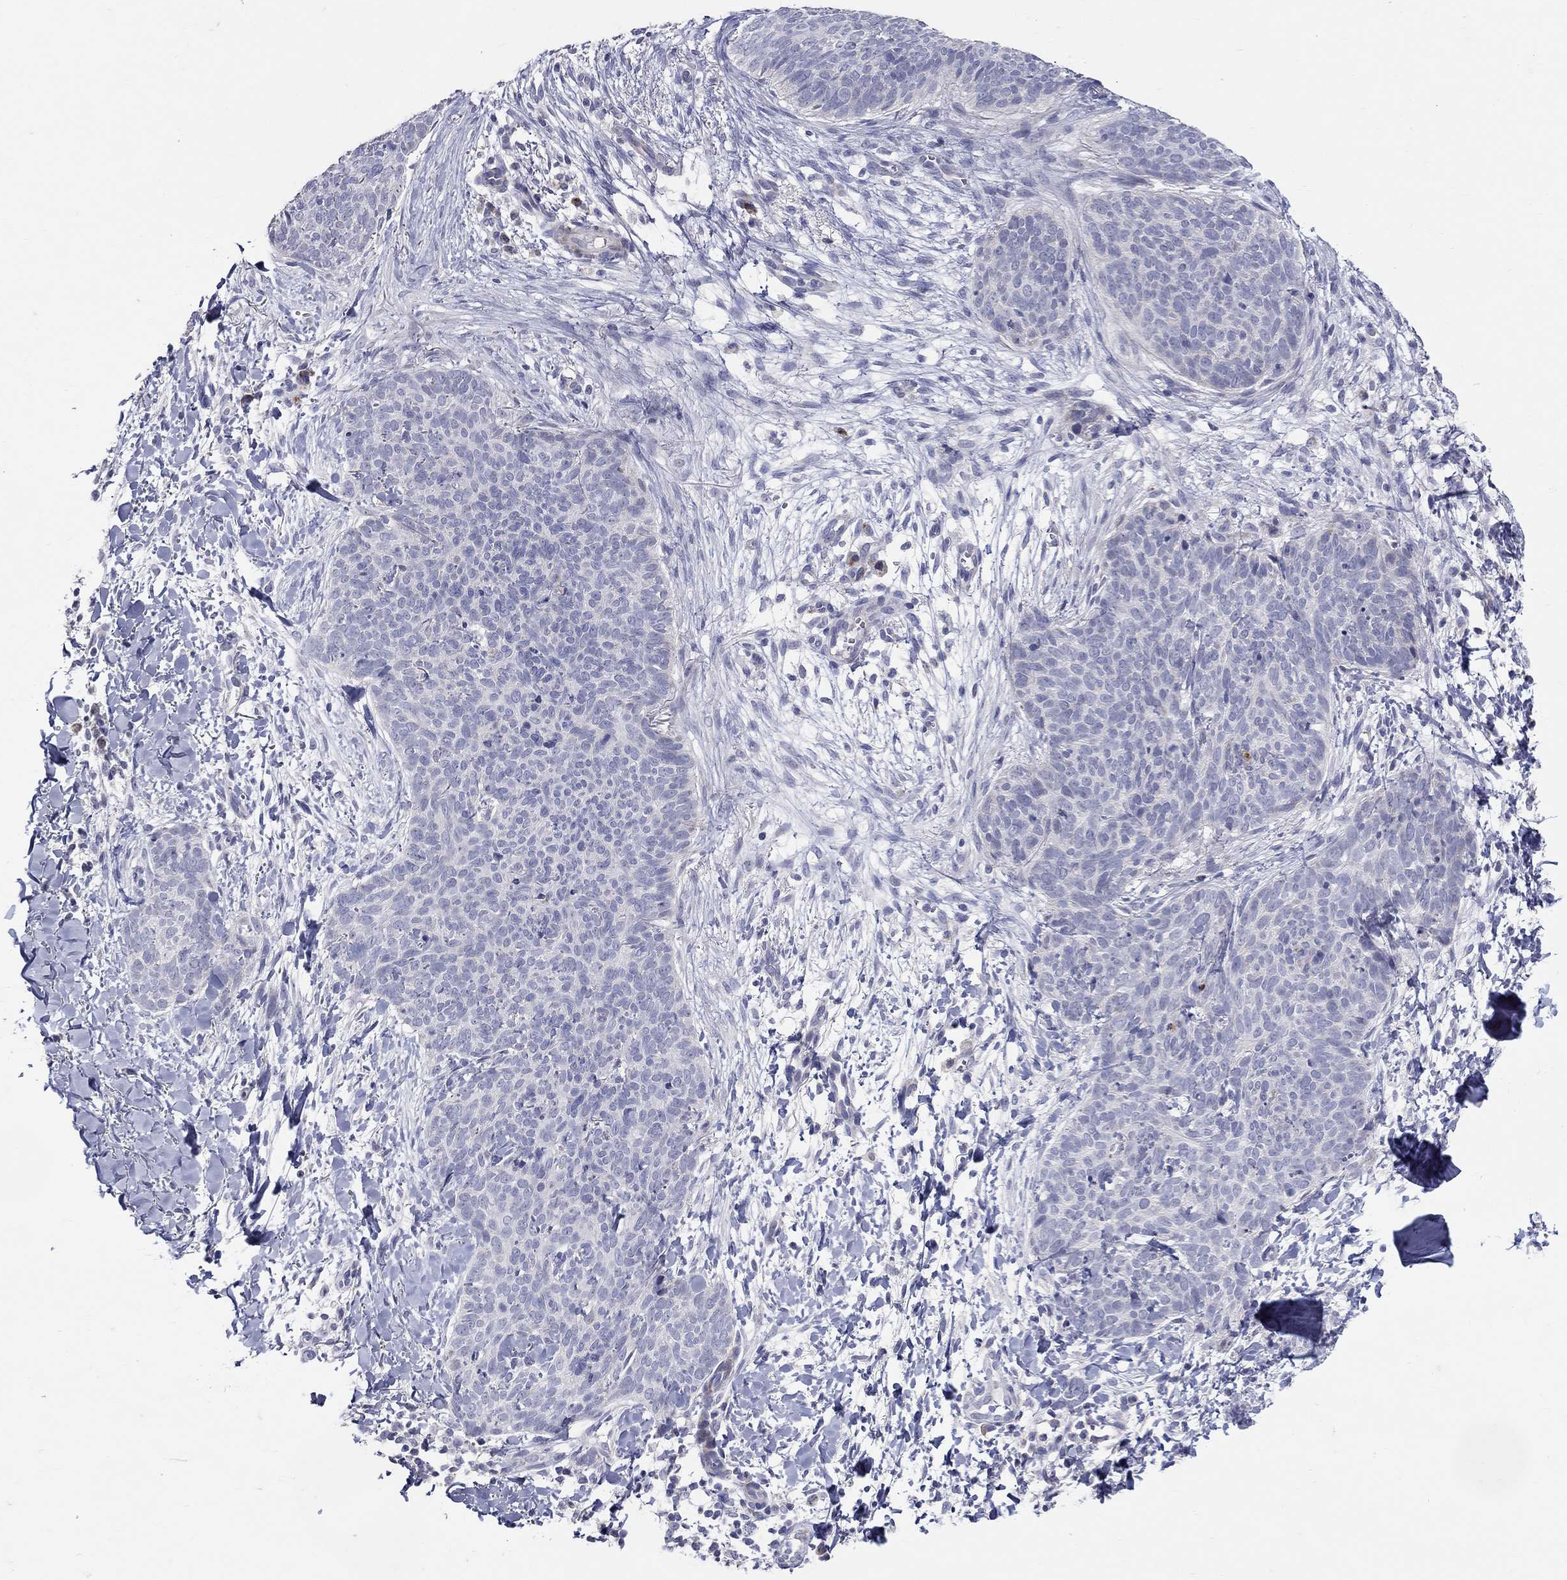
{"staining": {"intensity": "negative", "quantity": "none", "location": "none"}, "tissue": "skin cancer", "cell_type": "Tumor cells", "image_type": "cancer", "snomed": [{"axis": "morphology", "description": "Basal cell carcinoma"}, {"axis": "topography", "description": "Skin"}], "caption": "Protein analysis of skin cancer reveals no significant expression in tumor cells.", "gene": "HMX2", "patient": {"sex": "male", "age": 64}}